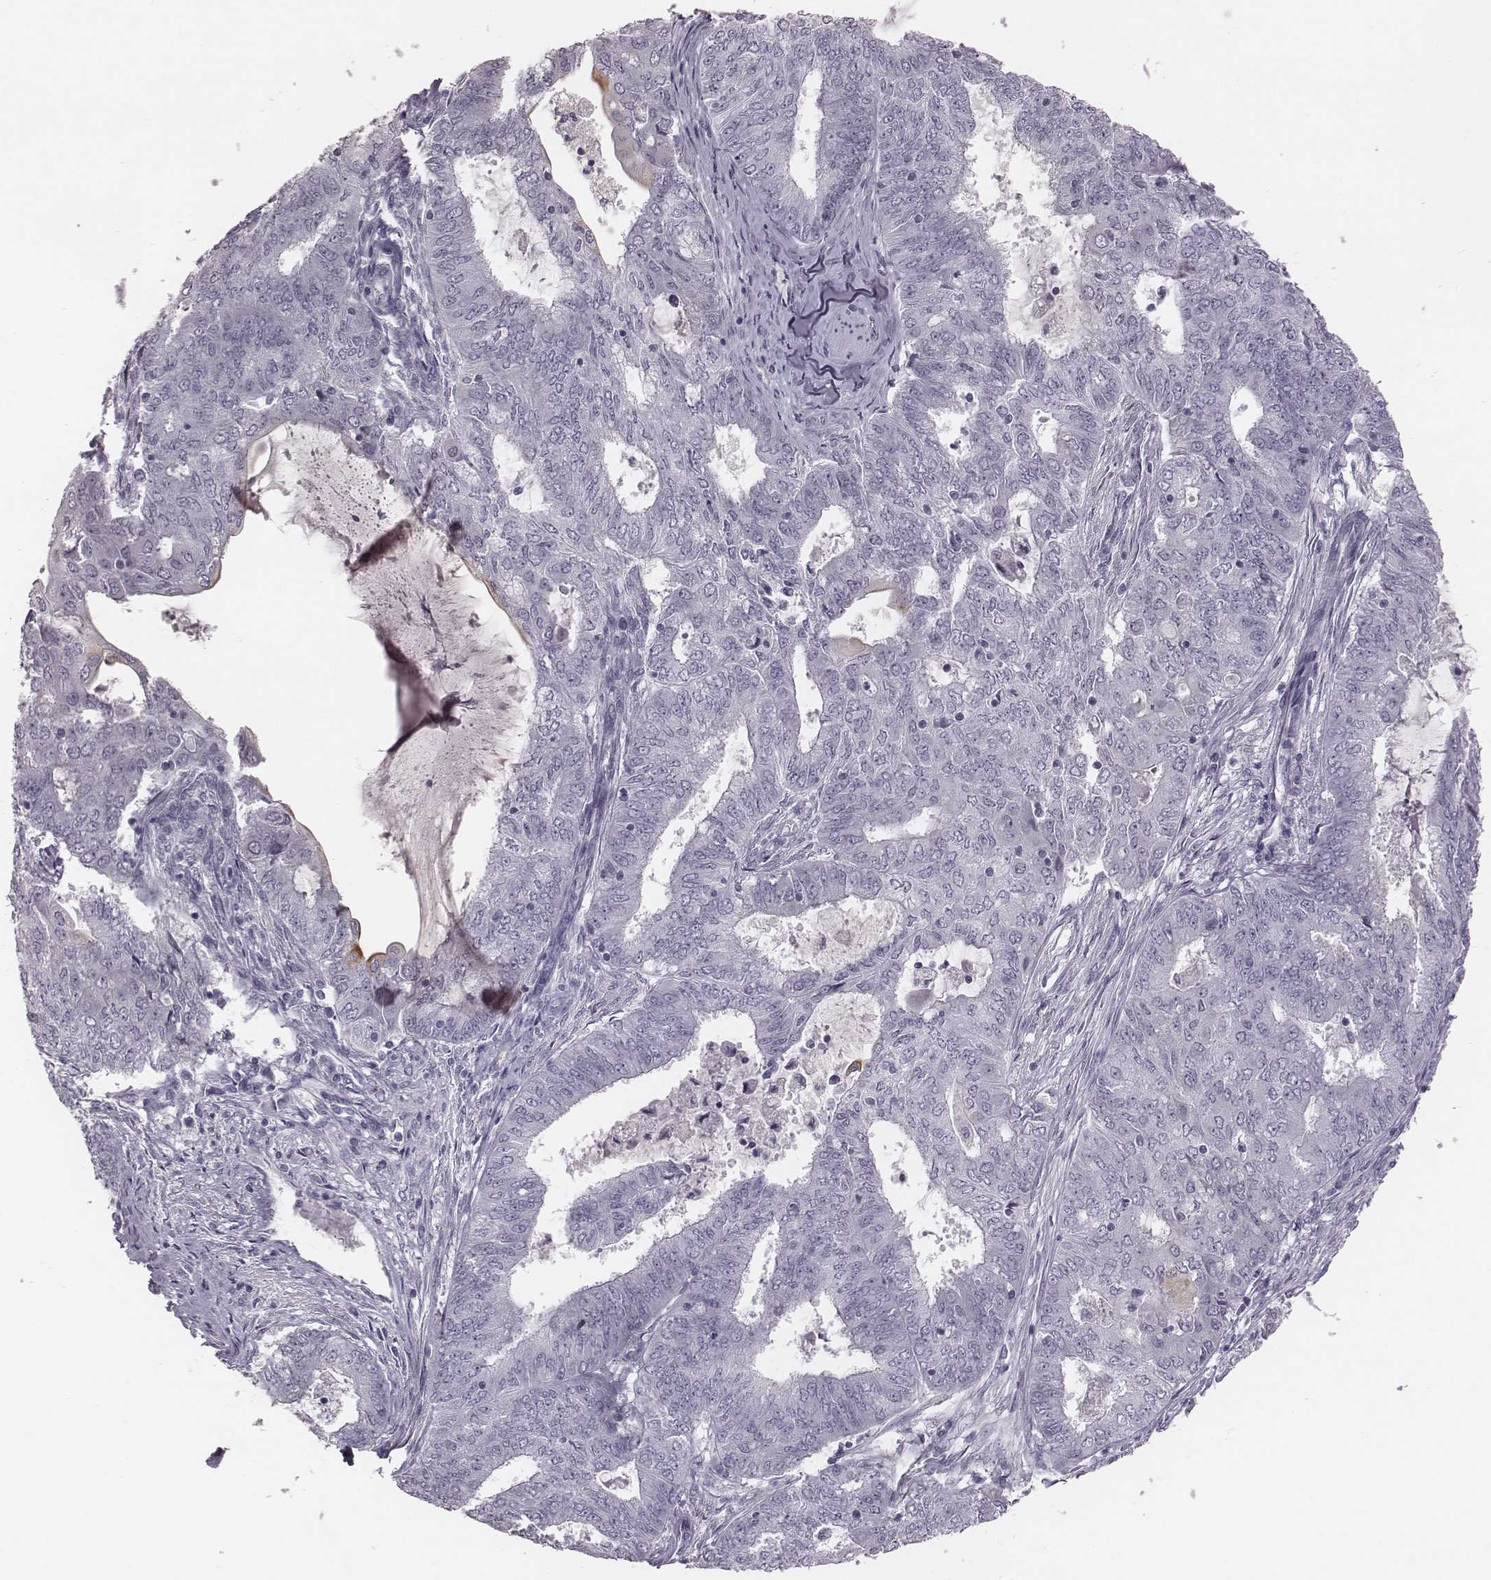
{"staining": {"intensity": "negative", "quantity": "none", "location": "none"}, "tissue": "endometrial cancer", "cell_type": "Tumor cells", "image_type": "cancer", "snomed": [{"axis": "morphology", "description": "Adenocarcinoma, NOS"}, {"axis": "topography", "description": "Endometrium"}], "caption": "An image of human endometrial adenocarcinoma is negative for staining in tumor cells.", "gene": "PDE8B", "patient": {"sex": "female", "age": 62}}